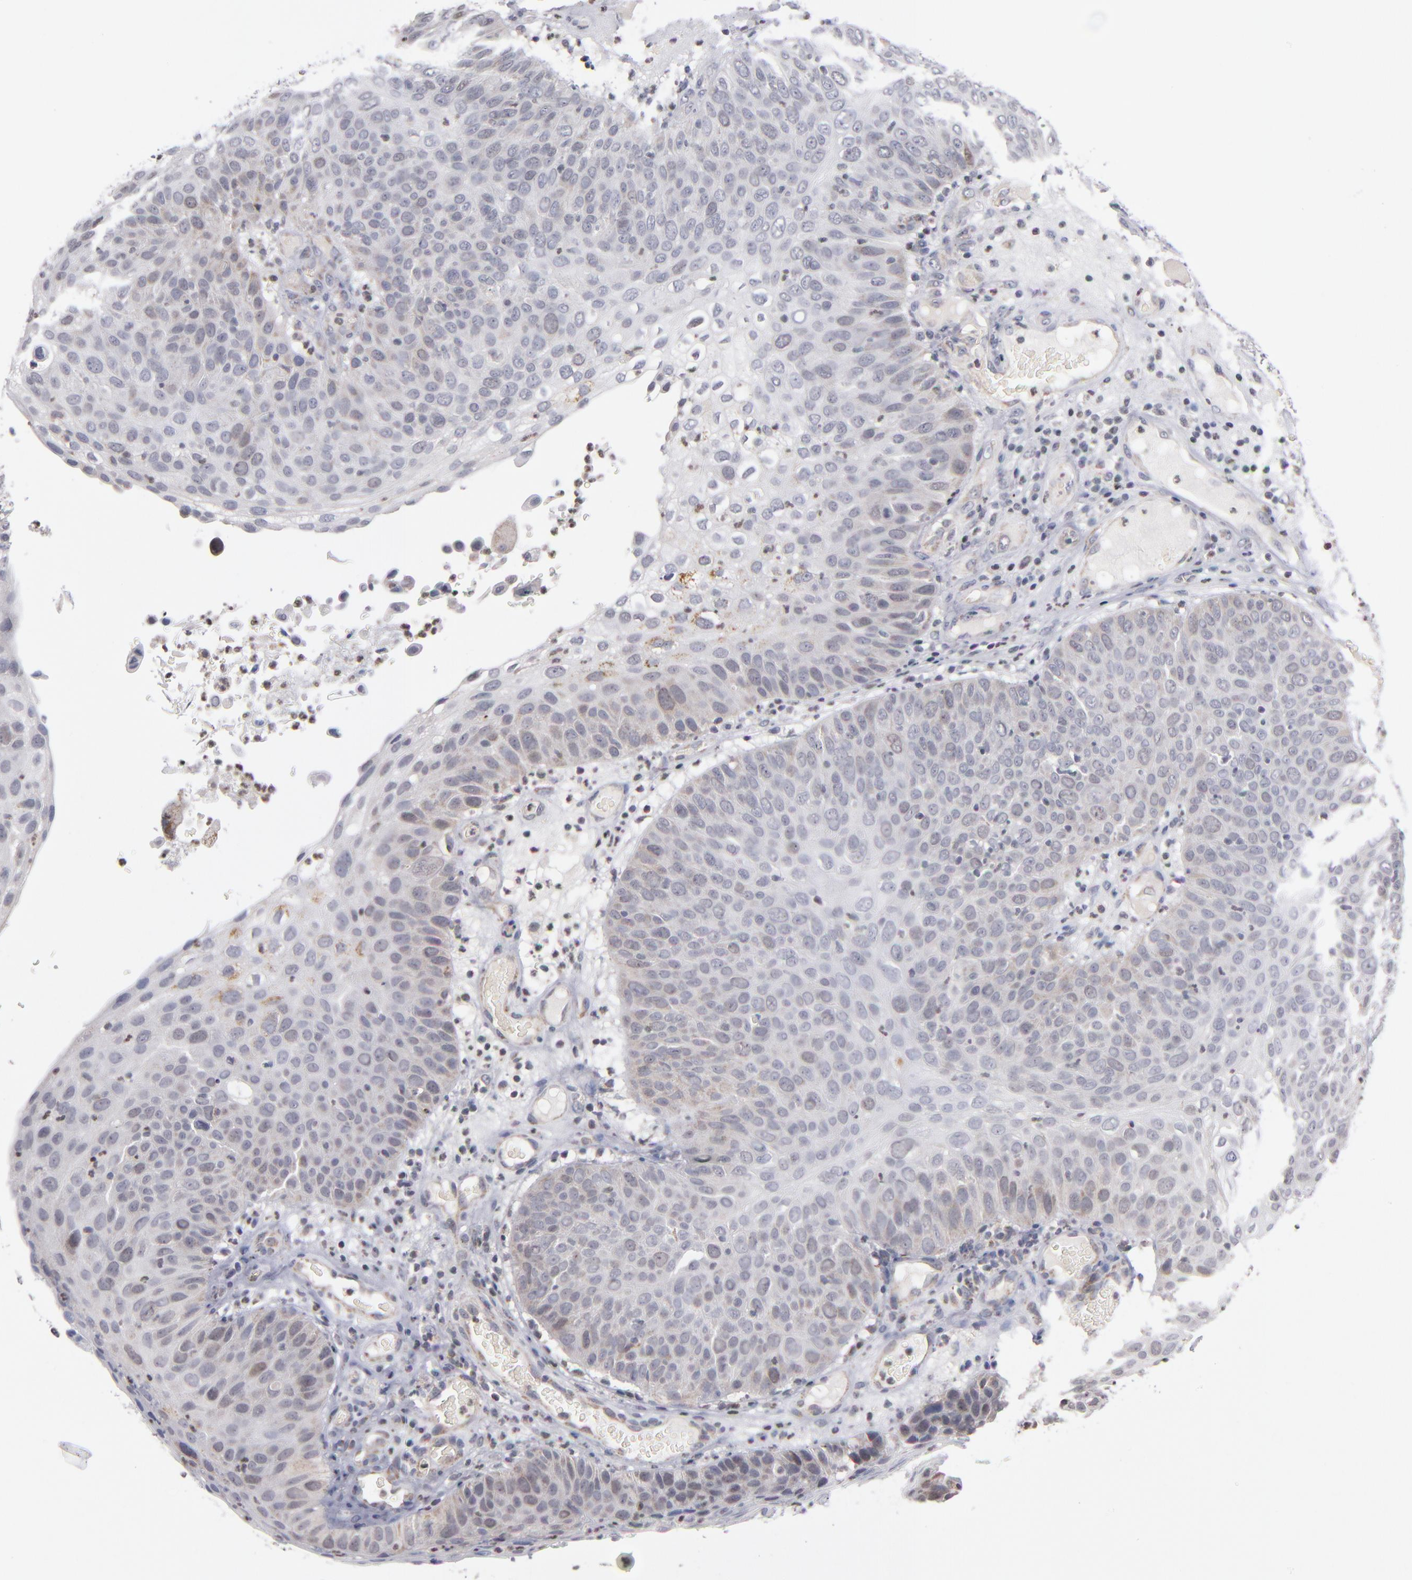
{"staining": {"intensity": "weak", "quantity": "<25%", "location": "cytoplasmic/membranous,nuclear"}, "tissue": "skin cancer", "cell_type": "Tumor cells", "image_type": "cancer", "snomed": [{"axis": "morphology", "description": "Squamous cell carcinoma, NOS"}, {"axis": "topography", "description": "Skin"}], "caption": "Photomicrograph shows no significant protein staining in tumor cells of skin cancer (squamous cell carcinoma). Nuclei are stained in blue.", "gene": "ODF2", "patient": {"sex": "male", "age": 87}}